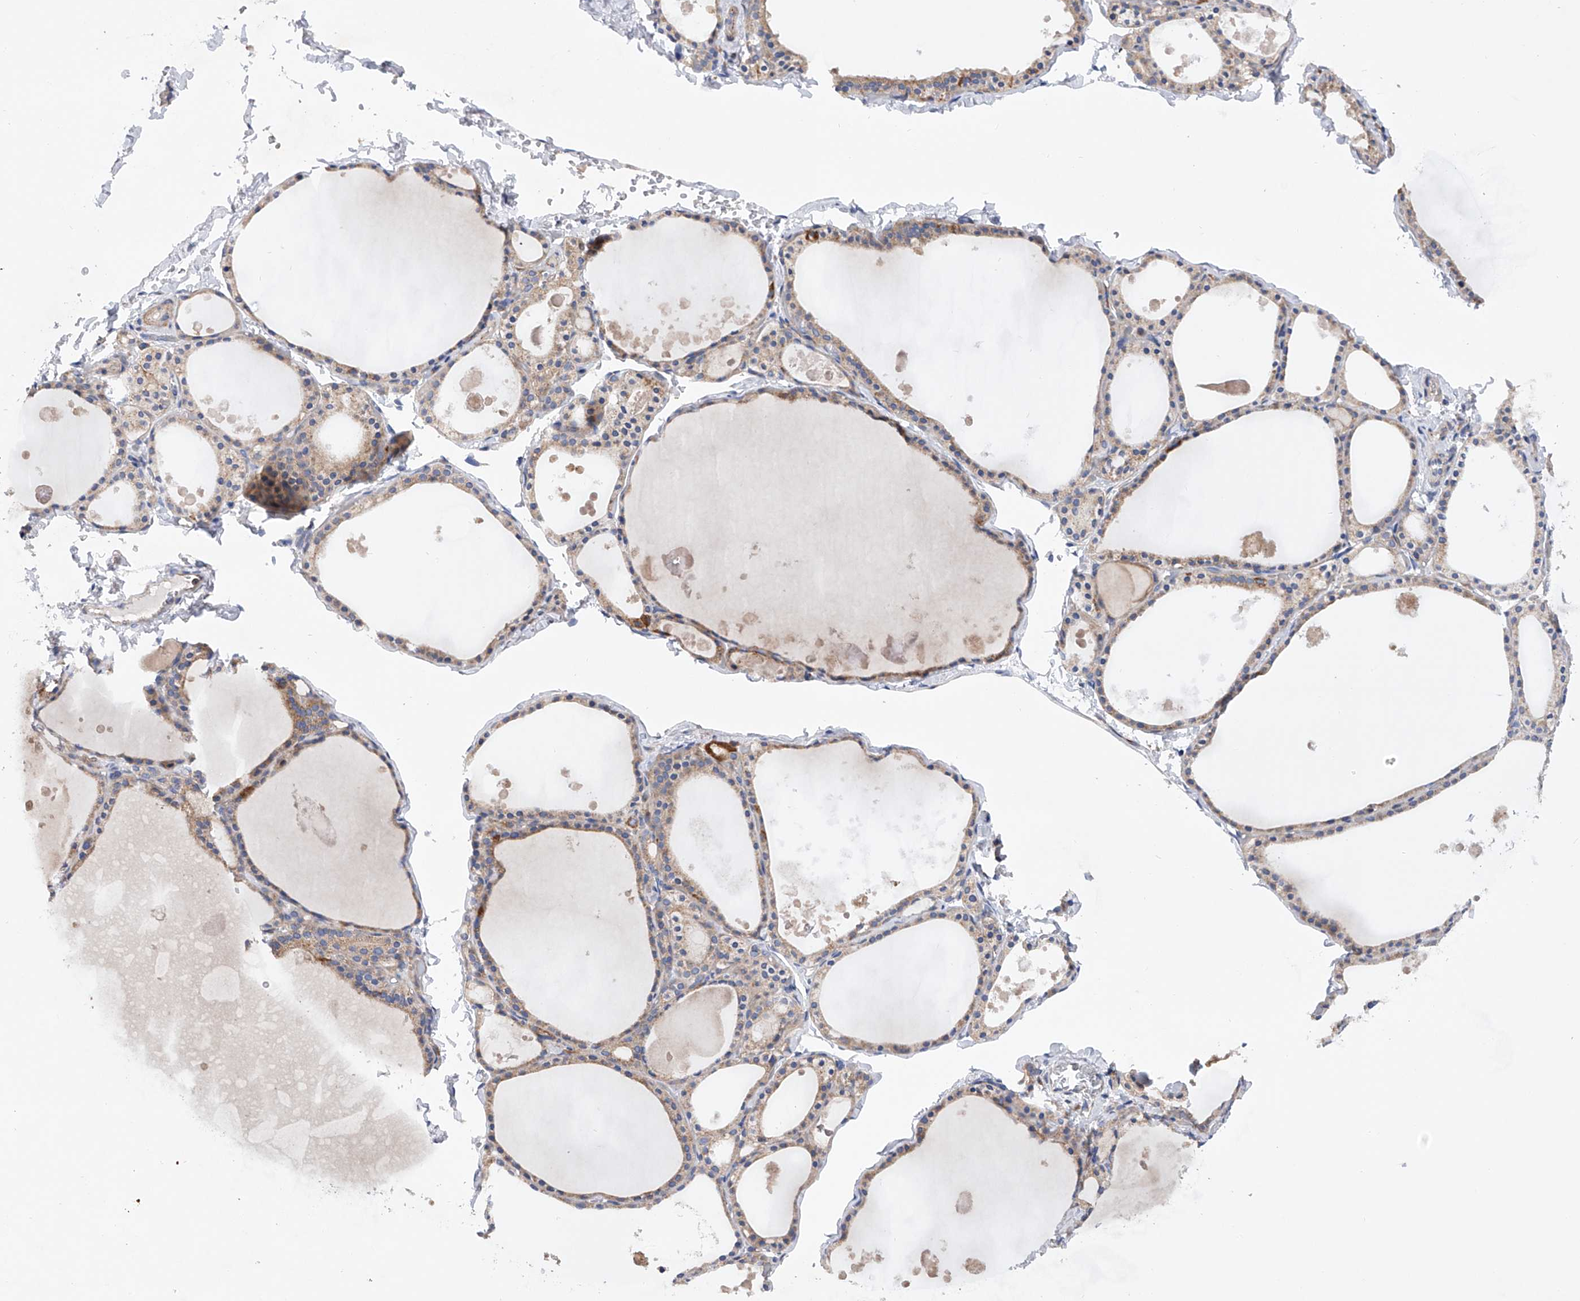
{"staining": {"intensity": "moderate", "quantity": "25%-75%", "location": "cytoplasmic/membranous"}, "tissue": "thyroid gland", "cell_type": "Glandular cells", "image_type": "normal", "snomed": [{"axis": "morphology", "description": "Normal tissue, NOS"}, {"axis": "topography", "description": "Thyroid gland"}], "caption": "DAB immunohistochemical staining of benign thyroid gland exhibits moderate cytoplasmic/membranous protein staining in approximately 25%-75% of glandular cells.", "gene": "MLYCD", "patient": {"sex": "male", "age": 56}}